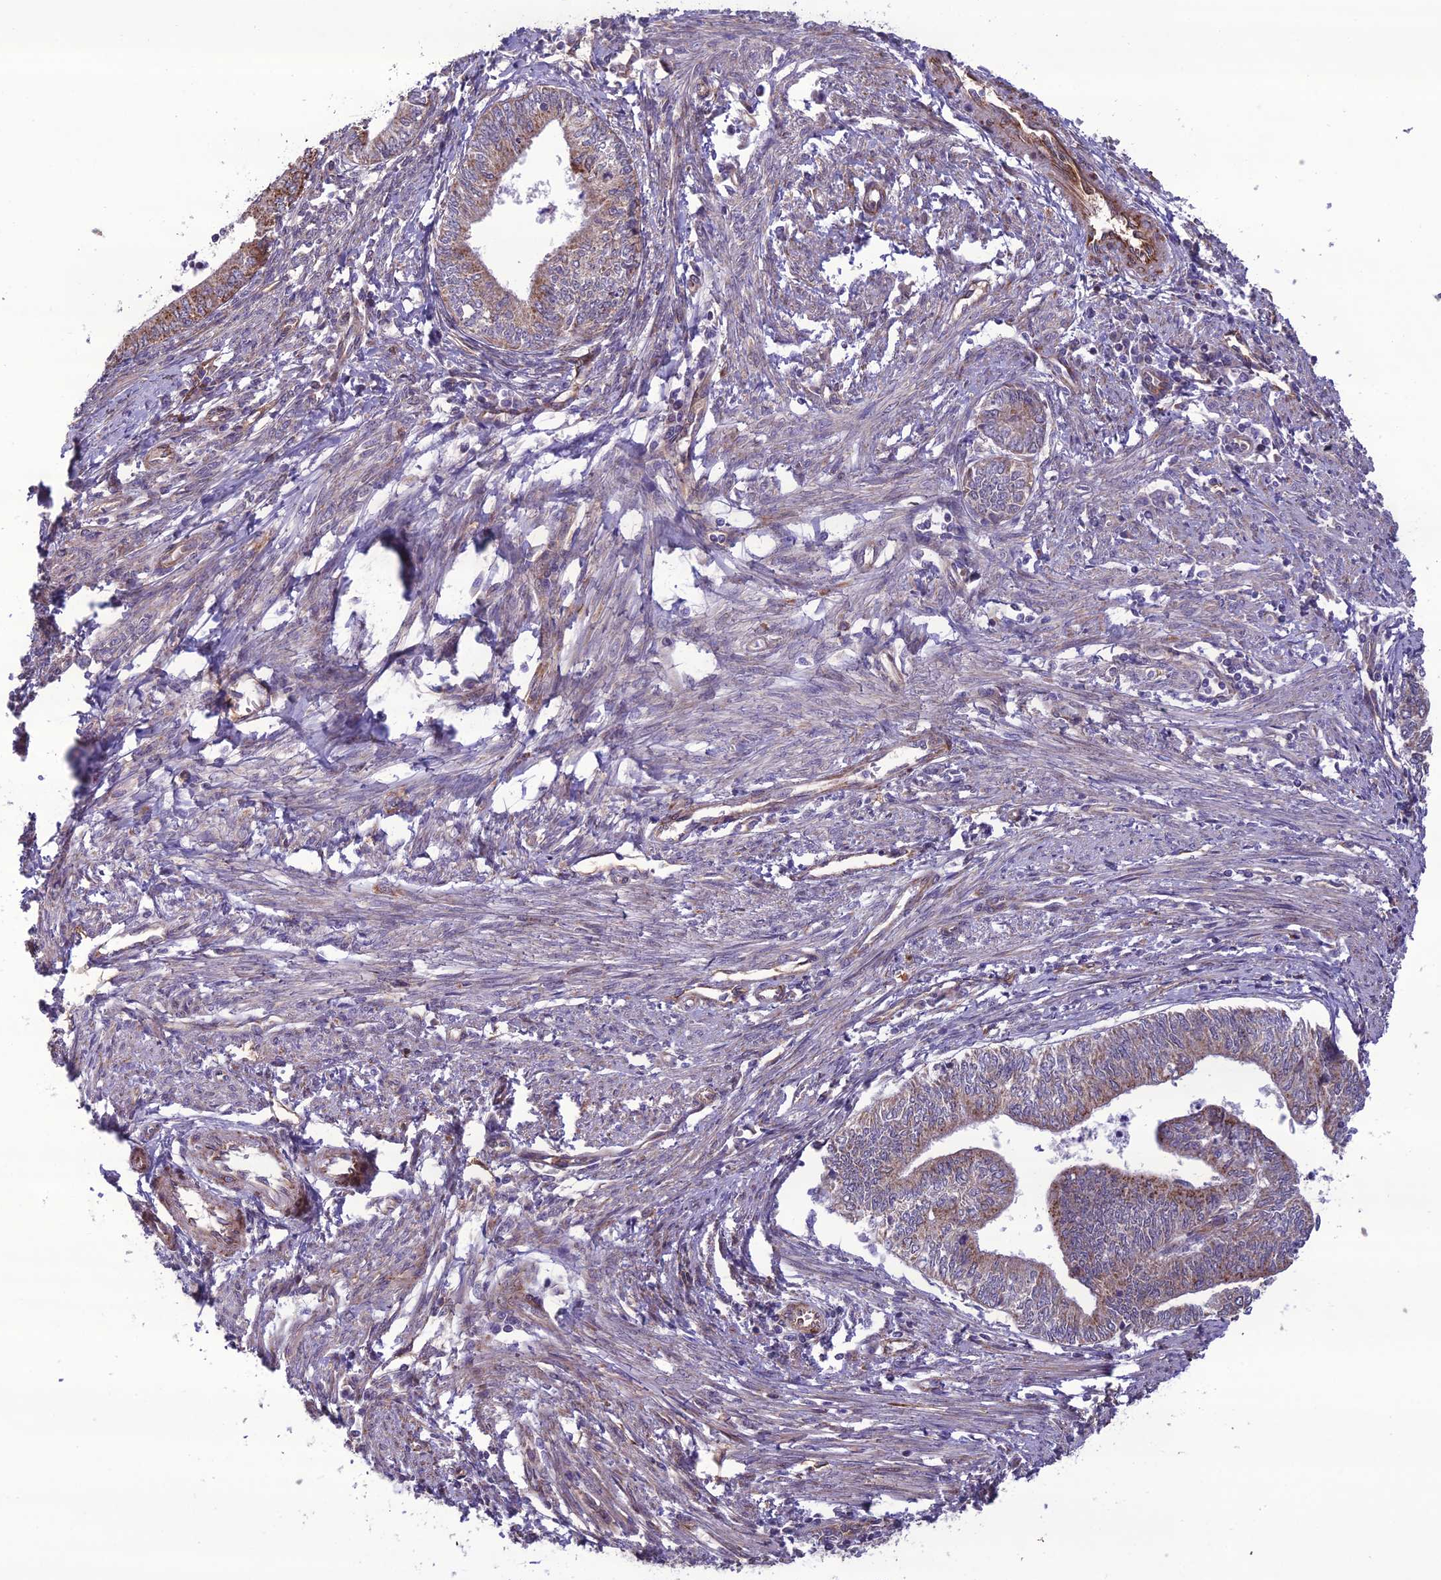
{"staining": {"intensity": "weak", "quantity": "25%-75%", "location": "cytoplasmic/membranous"}, "tissue": "endometrial cancer", "cell_type": "Tumor cells", "image_type": "cancer", "snomed": [{"axis": "morphology", "description": "Adenocarcinoma, NOS"}, {"axis": "topography", "description": "Endometrium"}], "caption": "High-magnification brightfield microscopy of endometrial adenocarcinoma stained with DAB (brown) and counterstained with hematoxylin (blue). tumor cells exhibit weak cytoplasmic/membranous staining is appreciated in about25%-75% of cells.", "gene": "NODAL", "patient": {"sex": "female", "age": 66}}